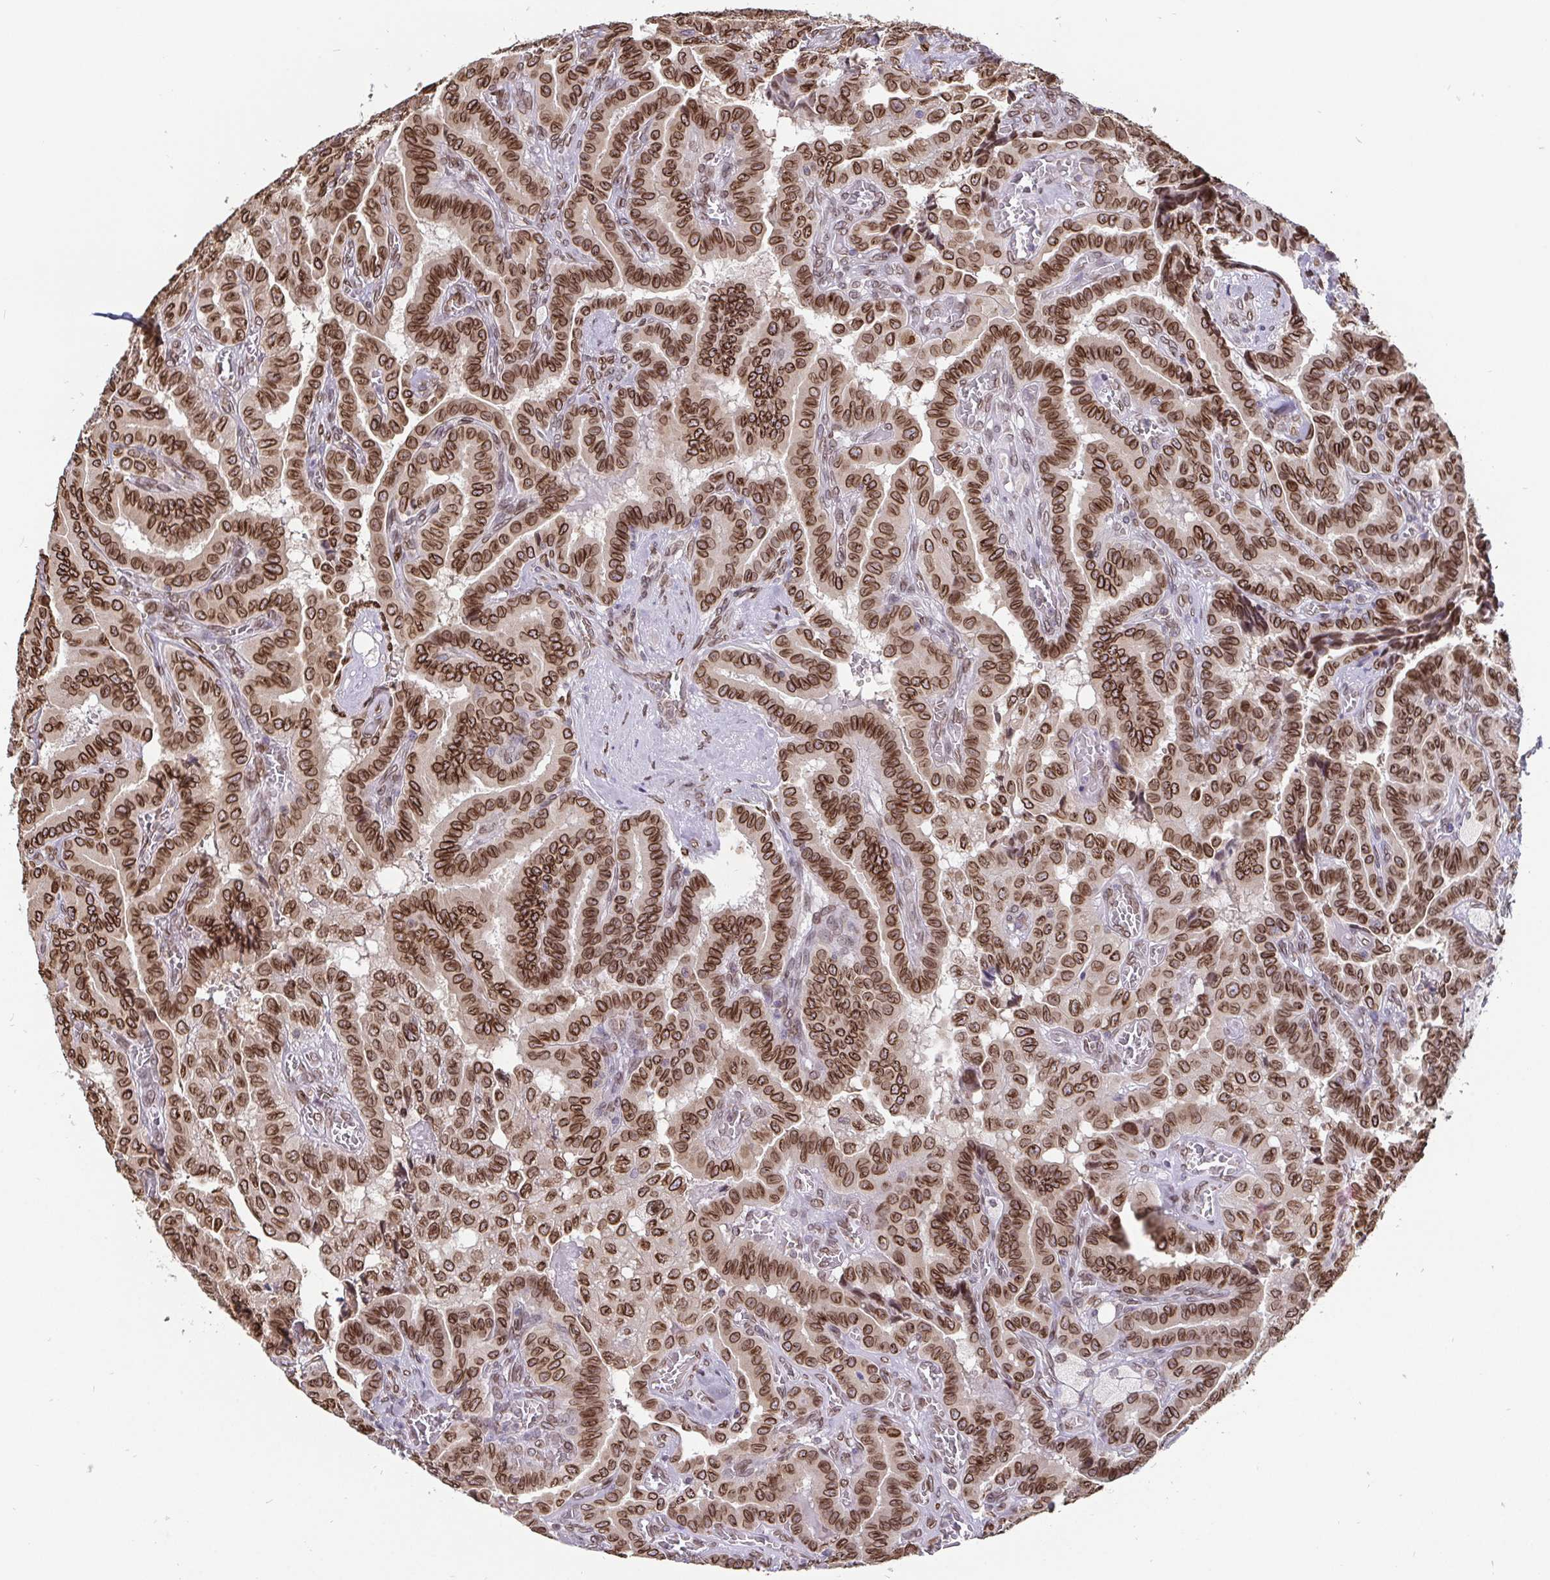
{"staining": {"intensity": "strong", "quantity": ">75%", "location": "cytoplasmic/membranous,nuclear"}, "tissue": "thyroid cancer", "cell_type": "Tumor cells", "image_type": "cancer", "snomed": [{"axis": "morphology", "description": "Papillary adenocarcinoma, NOS"}, {"axis": "morphology", "description": "Papillary adenoma metastatic"}, {"axis": "topography", "description": "Thyroid gland"}], "caption": "Immunohistochemistry (IHC) micrograph of neoplastic tissue: thyroid papillary adenocarcinoma stained using immunohistochemistry displays high levels of strong protein expression localized specifically in the cytoplasmic/membranous and nuclear of tumor cells, appearing as a cytoplasmic/membranous and nuclear brown color.", "gene": "EMD", "patient": {"sex": "male", "age": 87}}